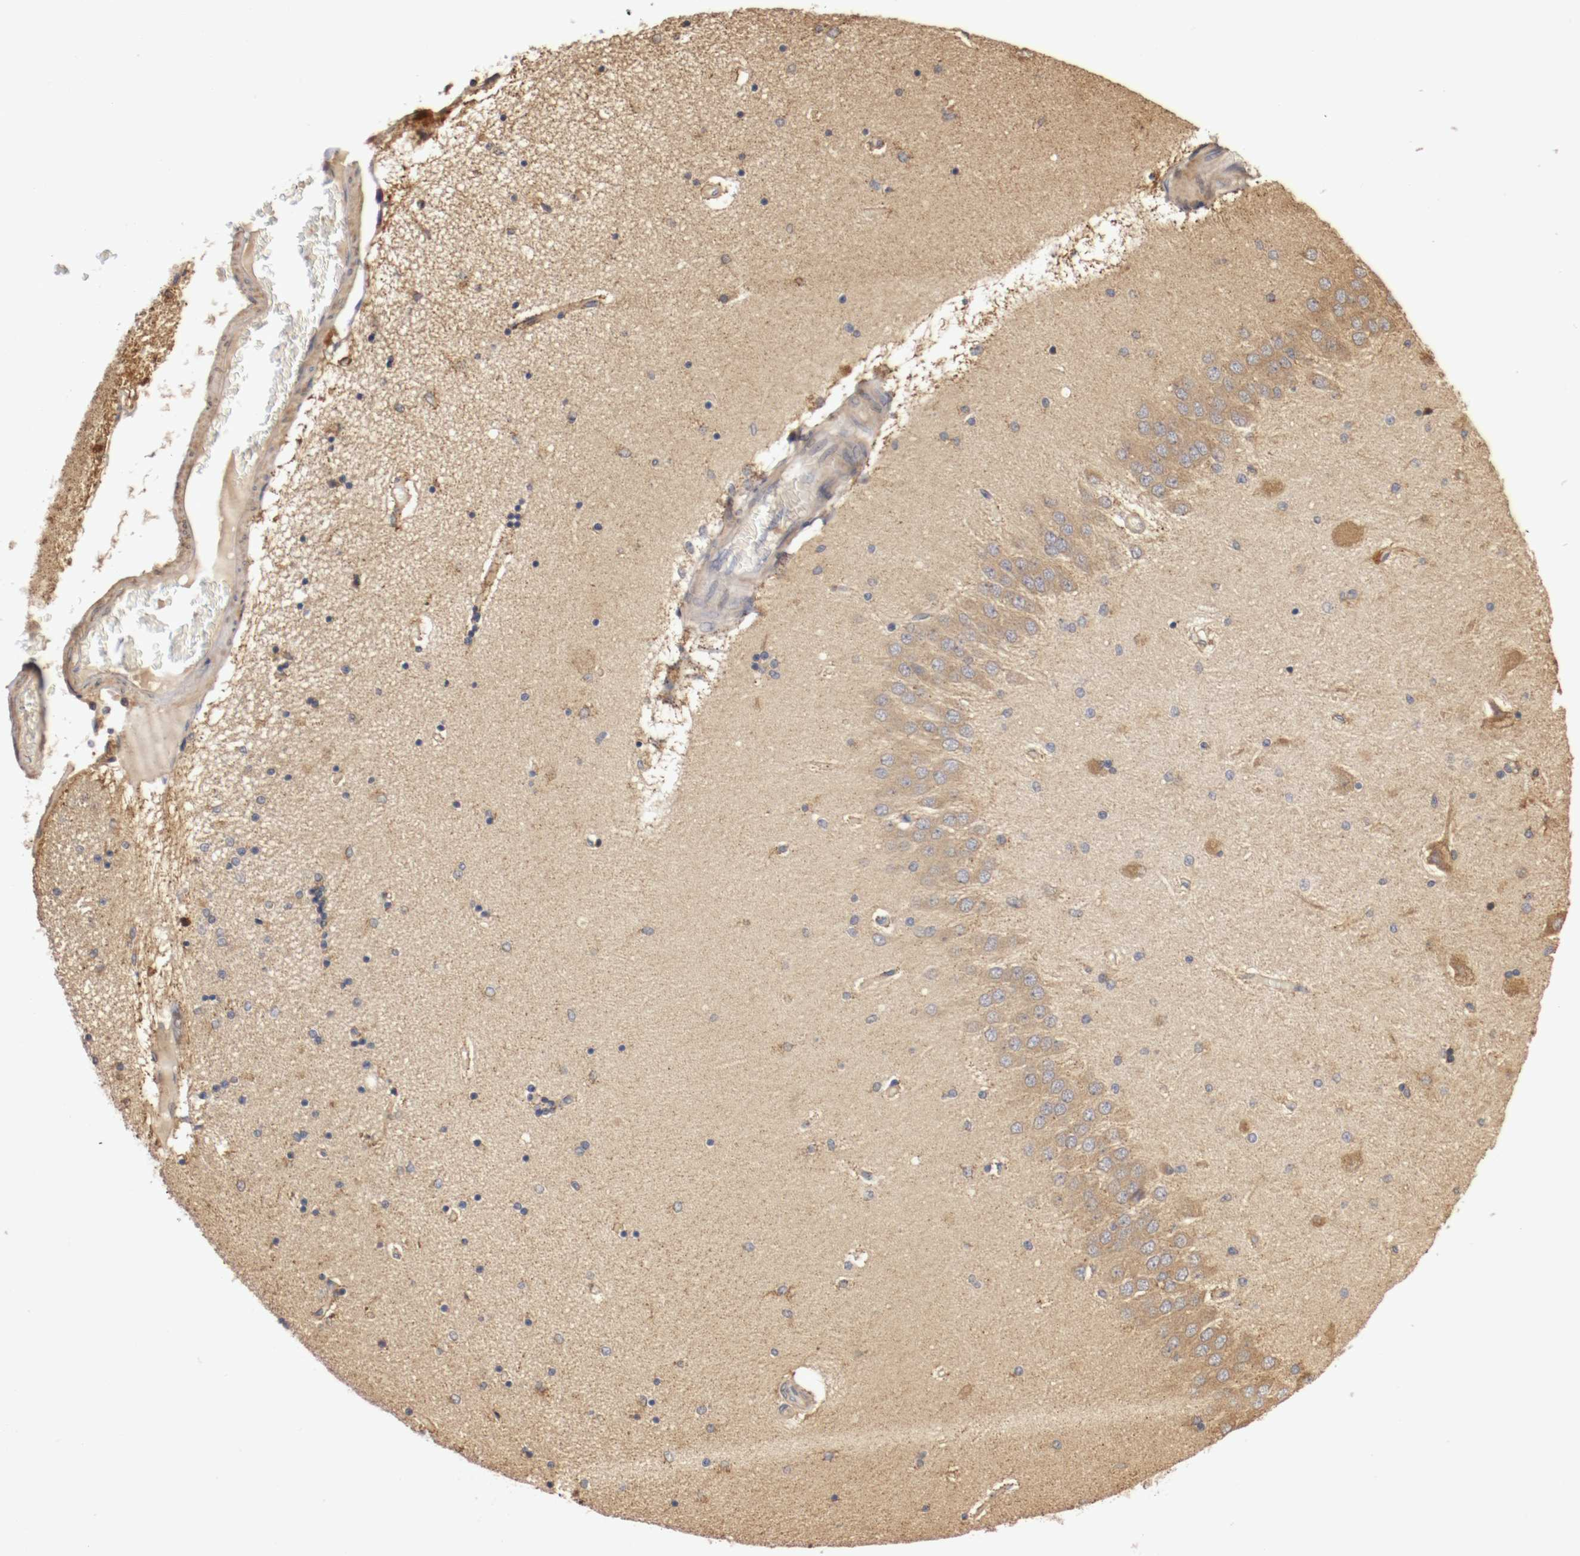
{"staining": {"intensity": "moderate", "quantity": "25%-75%", "location": "cytoplasmic/membranous"}, "tissue": "hippocampus", "cell_type": "Glial cells", "image_type": "normal", "snomed": [{"axis": "morphology", "description": "Normal tissue, NOS"}, {"axis": "topography", "description": "Hippocampus"}], "caption": "IHC micrograph of normal hippocampus: hippocampus stained using immunohistochemistry demonstrates medium levels of moderate protein expression localized specifically in the cytoplasmic/membranous of glial cells, appearing as a cytoplasmic/membranous brown color.", "gene": "VEZT", "patient": {"sex": "female", "age": 54}}